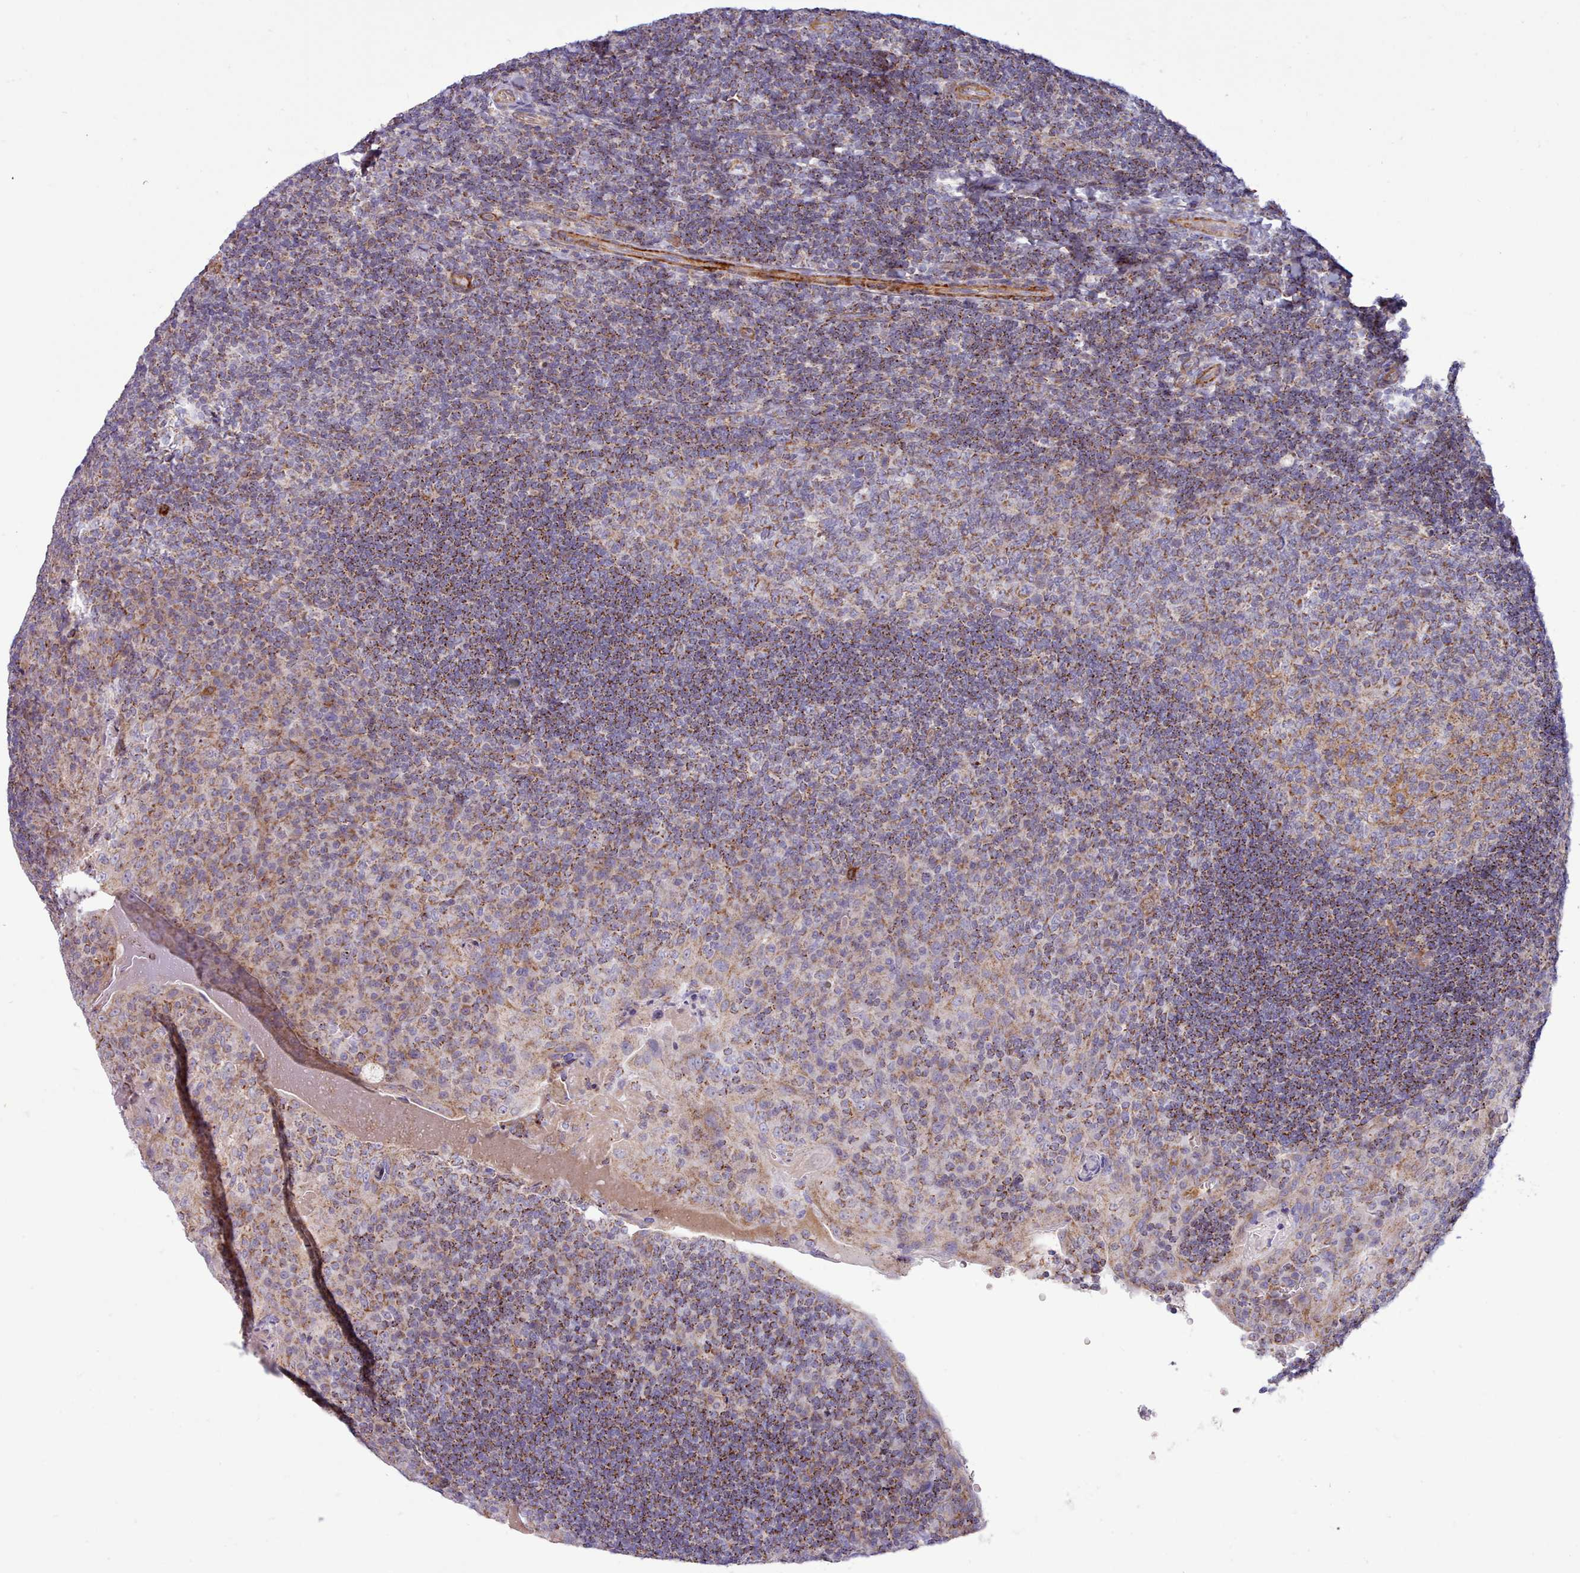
{"staining": {"intensity": "moderate", "quantity": "<25%", "location": "cytoplasmic/membranous"}, "tissue": "tonsil", "cell_type": "Germinal center cells", "image_type": "normal", "snomed": [{"axis": "morphology", "description": "Normal tissue, NOS"}, {"axis": "topography", "description": "Tonsil"}], "caption": "An IHC micrograph of benign tissue is shown. Protein staining in brown highlights moderate cytoplasmic/membranous positivity in tonsil within germinal center cells. (DAB (3,3'-diaminobenzidine) = brown stain, brightfield microscopy at high magnification).", "gene": "MRPL21", "patient": {"sex": "male", "age": 17}}